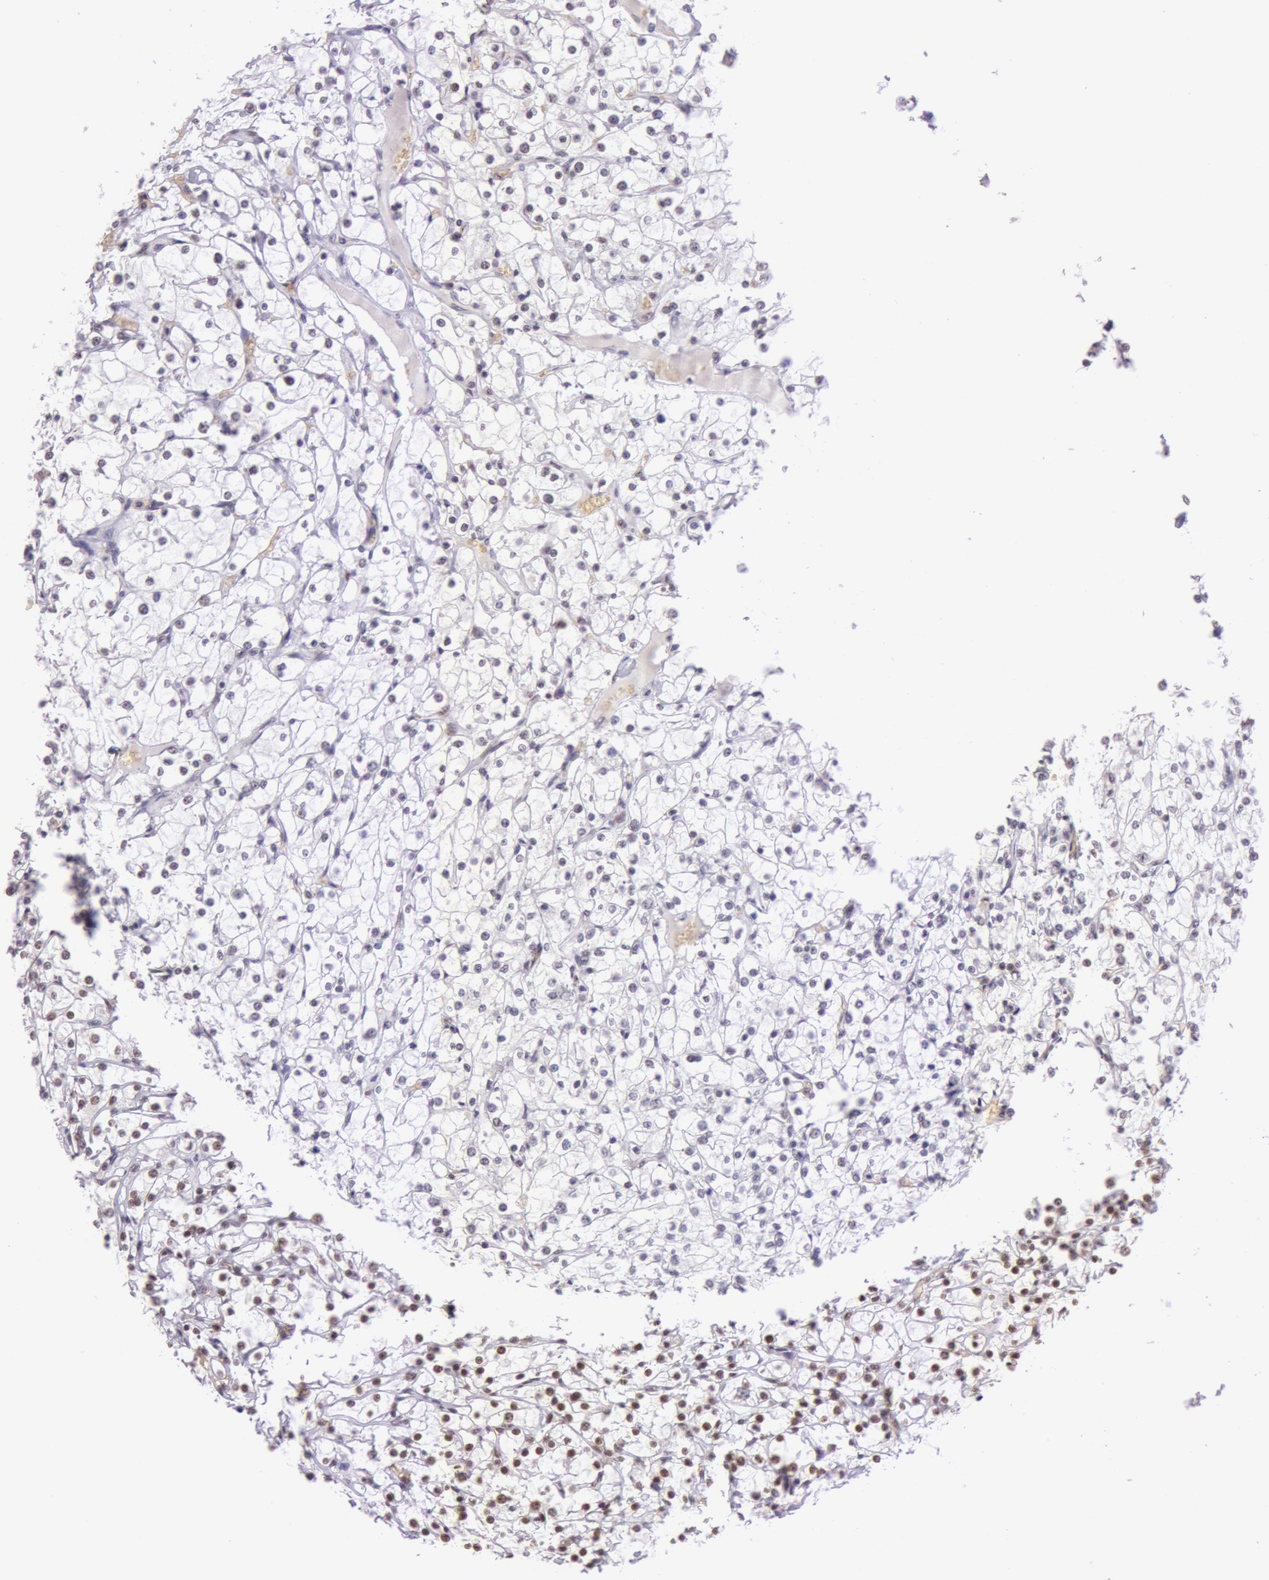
{"staining": {"intensity": "weak", "quantity": "<25%", "location": "nuclear"}, "tissue": "renal cancer", "cell_type": "Tumor cells", "image_type": "cancer", "snomed": [{"axis": "morphology", "description": "Adenocarcinoma, NOS"}, {"axis": "topography", "description": "Kidney"}], "caption": "The photomicrograph reveals no significant expression in tumor cells of renal cancer (adenocarcinoma). Brightfield microscopy of immunohistochemistry (IHC) stained with DAB (brown) and hematoxylin (blue), captured at high magnification.", "gene": "NBN", "patient": {"sex": "female", "age": 73}}